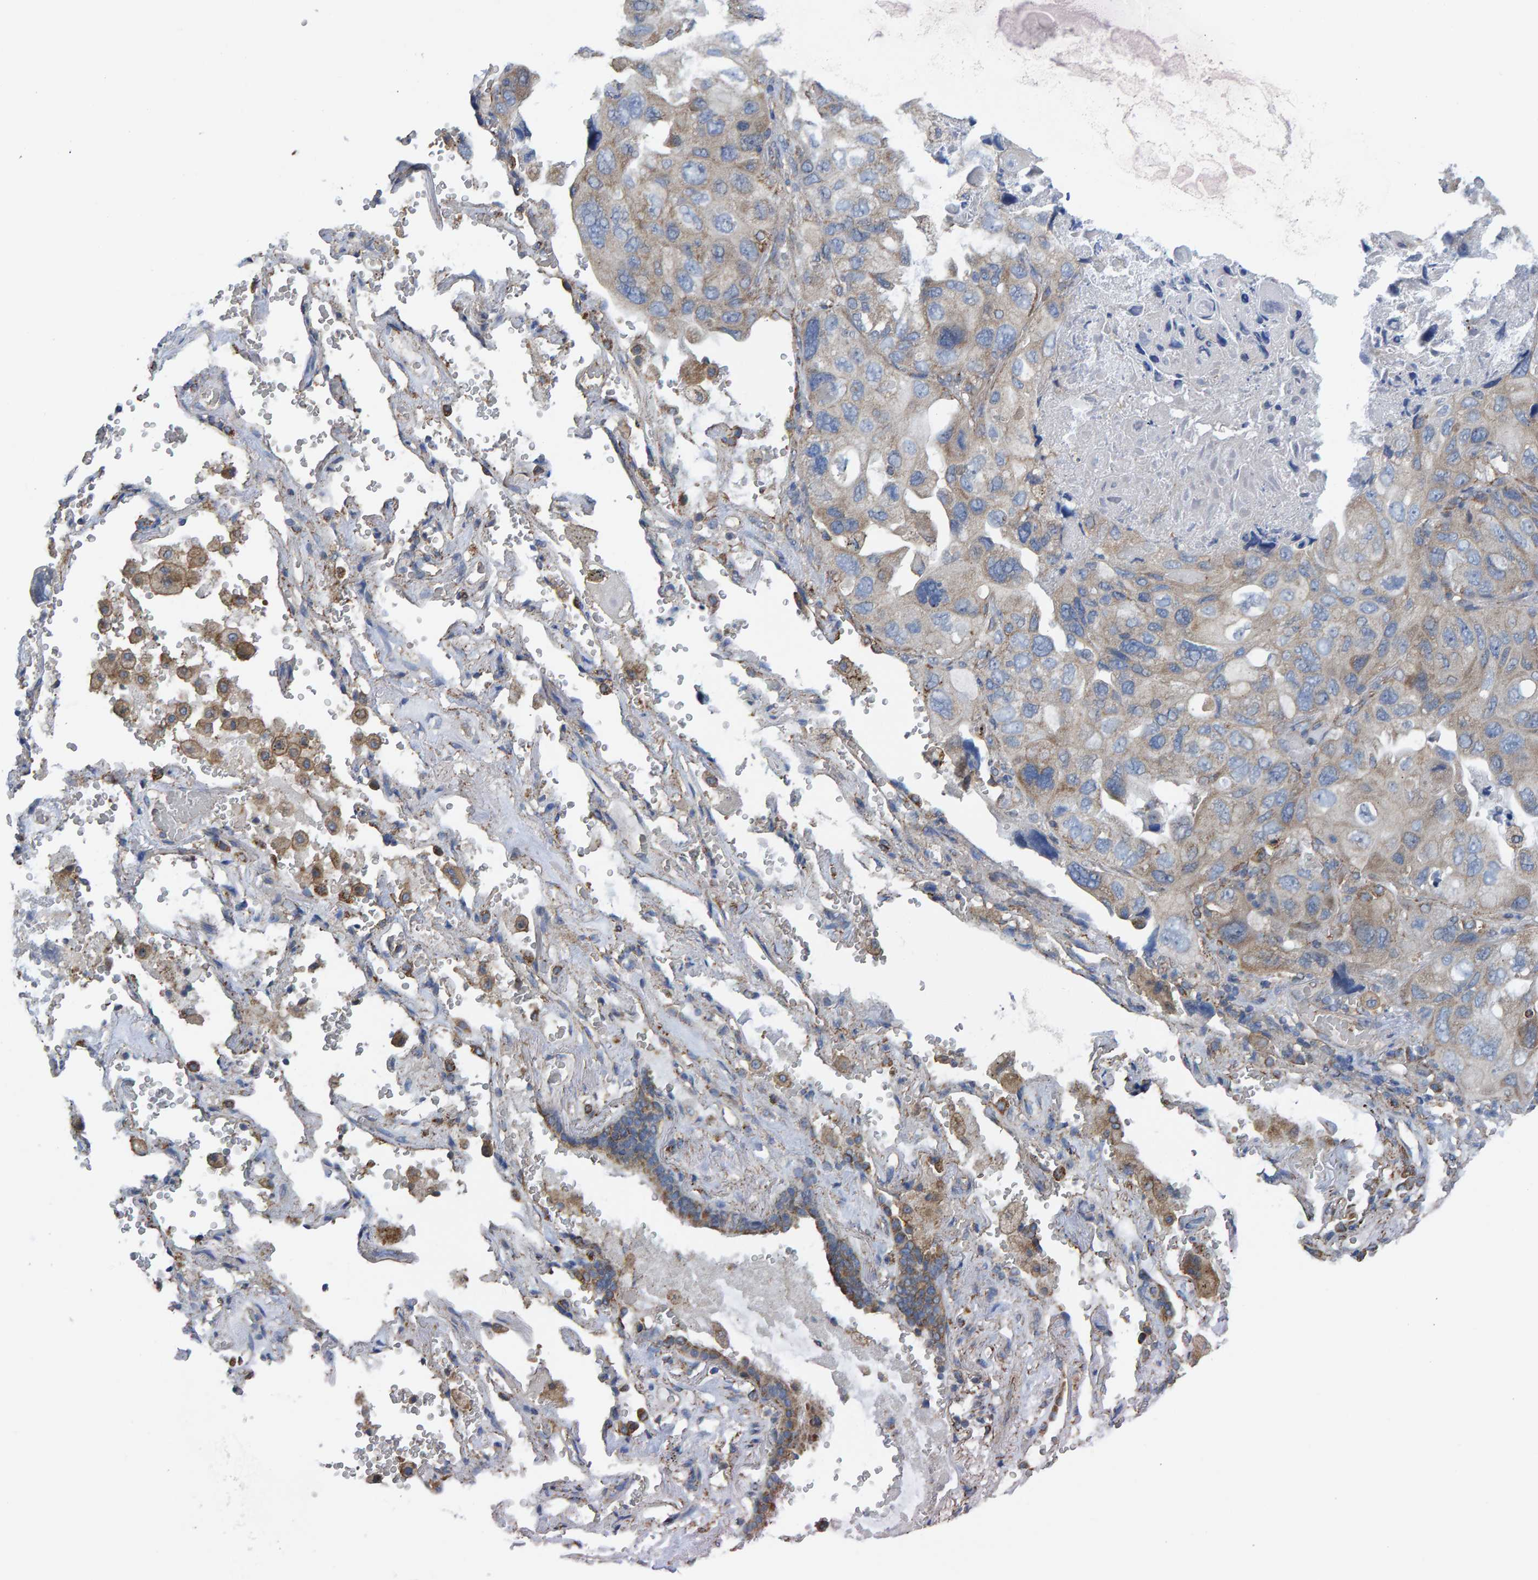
{"staining": {"intensity": "weak", "quantity": "<25%", "location": "cytoplasmic/membranous"}, "tissue": "lung cancer", "cell_type": "Tumor cells", "image_type": "cancer", "snomed": [{"axis": "morphology", "description": "Squamous cell carcinoma, NOS"}, {"axis": "topography", "description": "Lung"}], "caption": "High power microscopy image of an IHC image of lung cancer (squamous cell carcinoma), revealing no significant positivity in tumor cells.", "gene": "LRSAM1", "patient": {"sex": "female", "age": 73}}